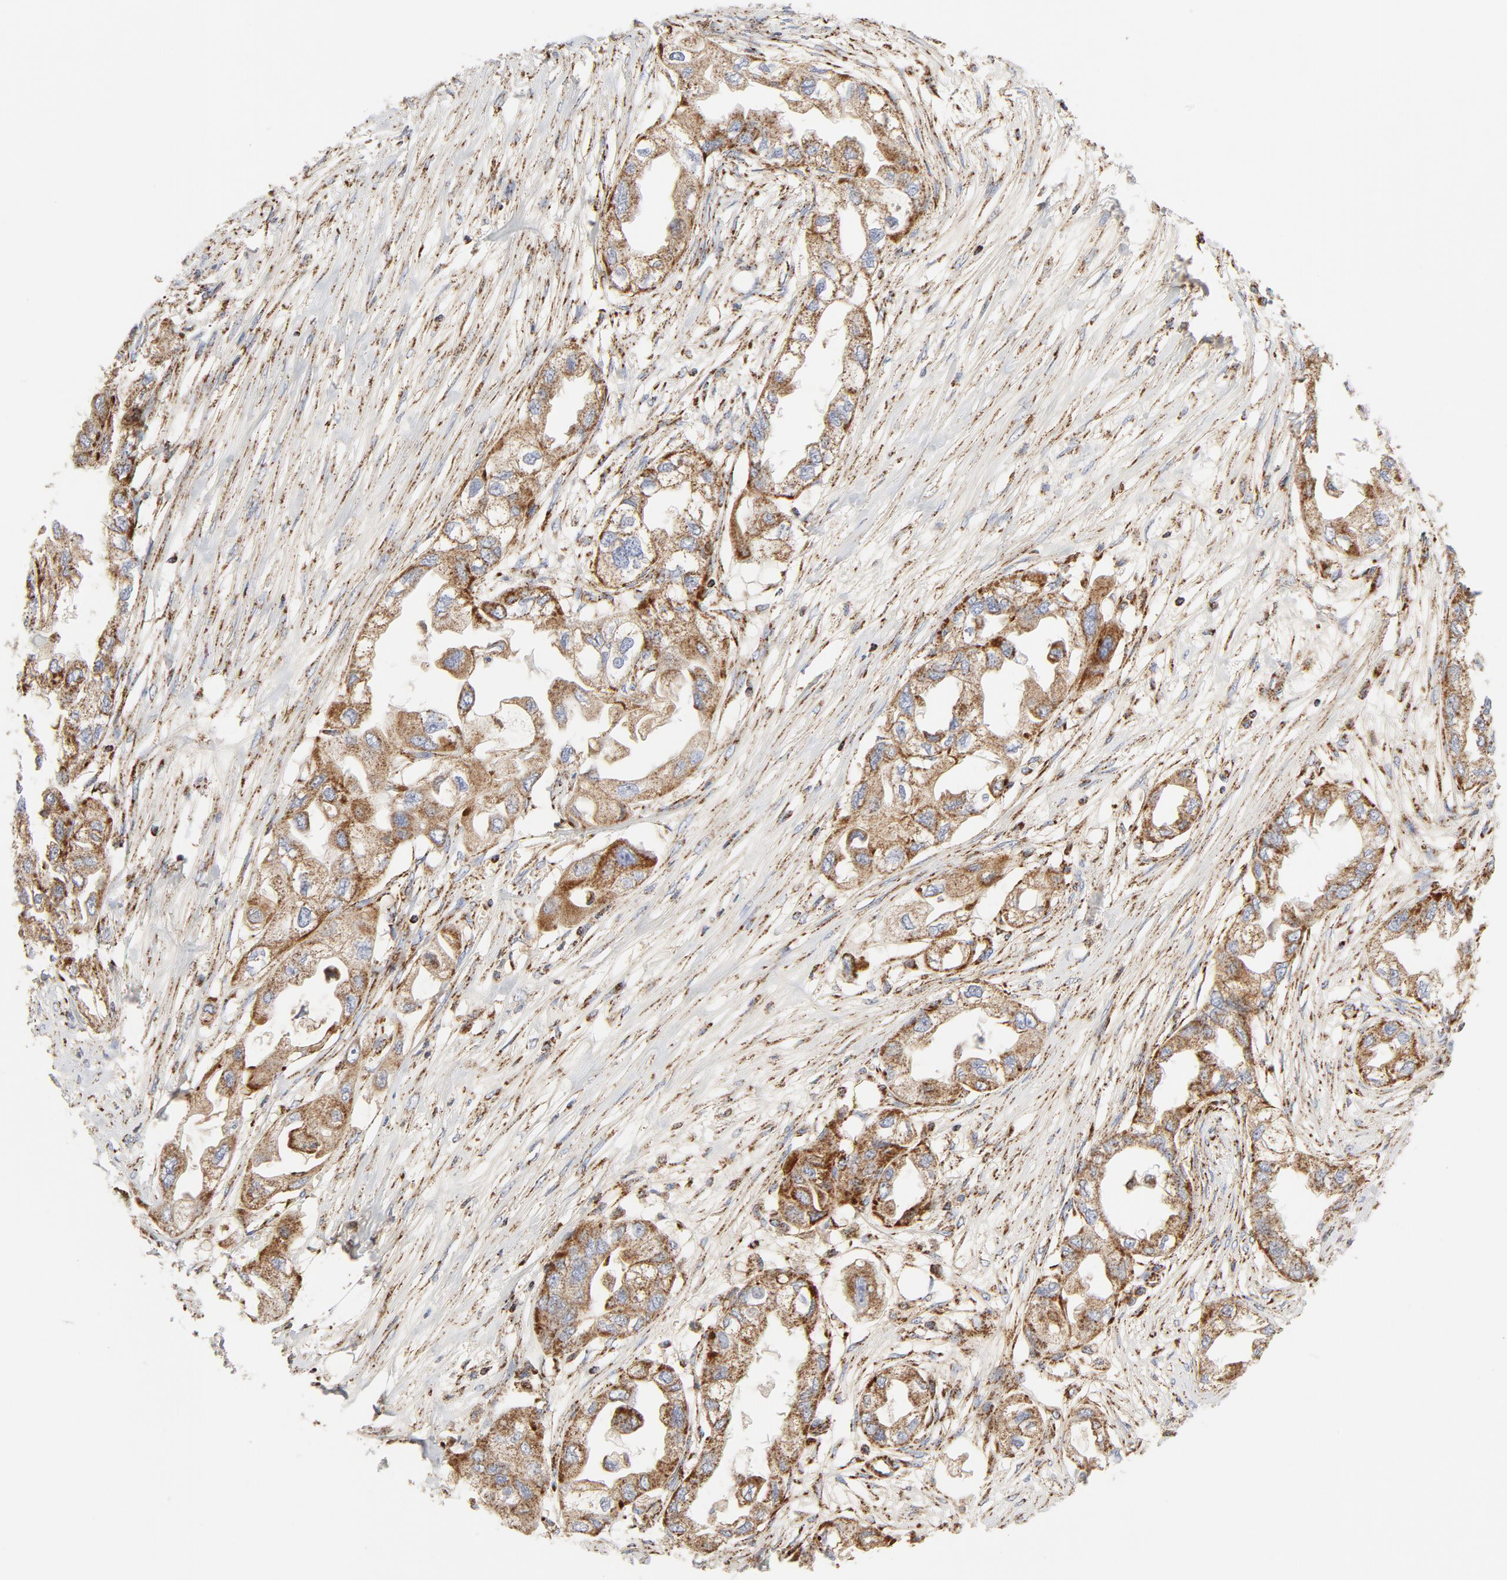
{"staining": {"intensity": "moderate", "quantity": ">75%", "location": "cytoplasmic/membranous"}, "tissue": "endometrial cancer", "cell_type": "Tumor cells", "image_type": "cancer", "snomed": [{"axis": "morphology", "description": "Adenocarcinoma, NOS"}, {"axis": "topography", "description": "Endometrium"}], "caption": "Approximately >75% of tumor cells in adenocarcinoma (endometrial) reveal moderate cytoplasmic/membranous protein staining as visualized by brown immunohistochemical staining.", "gene": "PCNX4", "patient": {"sex": "female", "age": 67}}